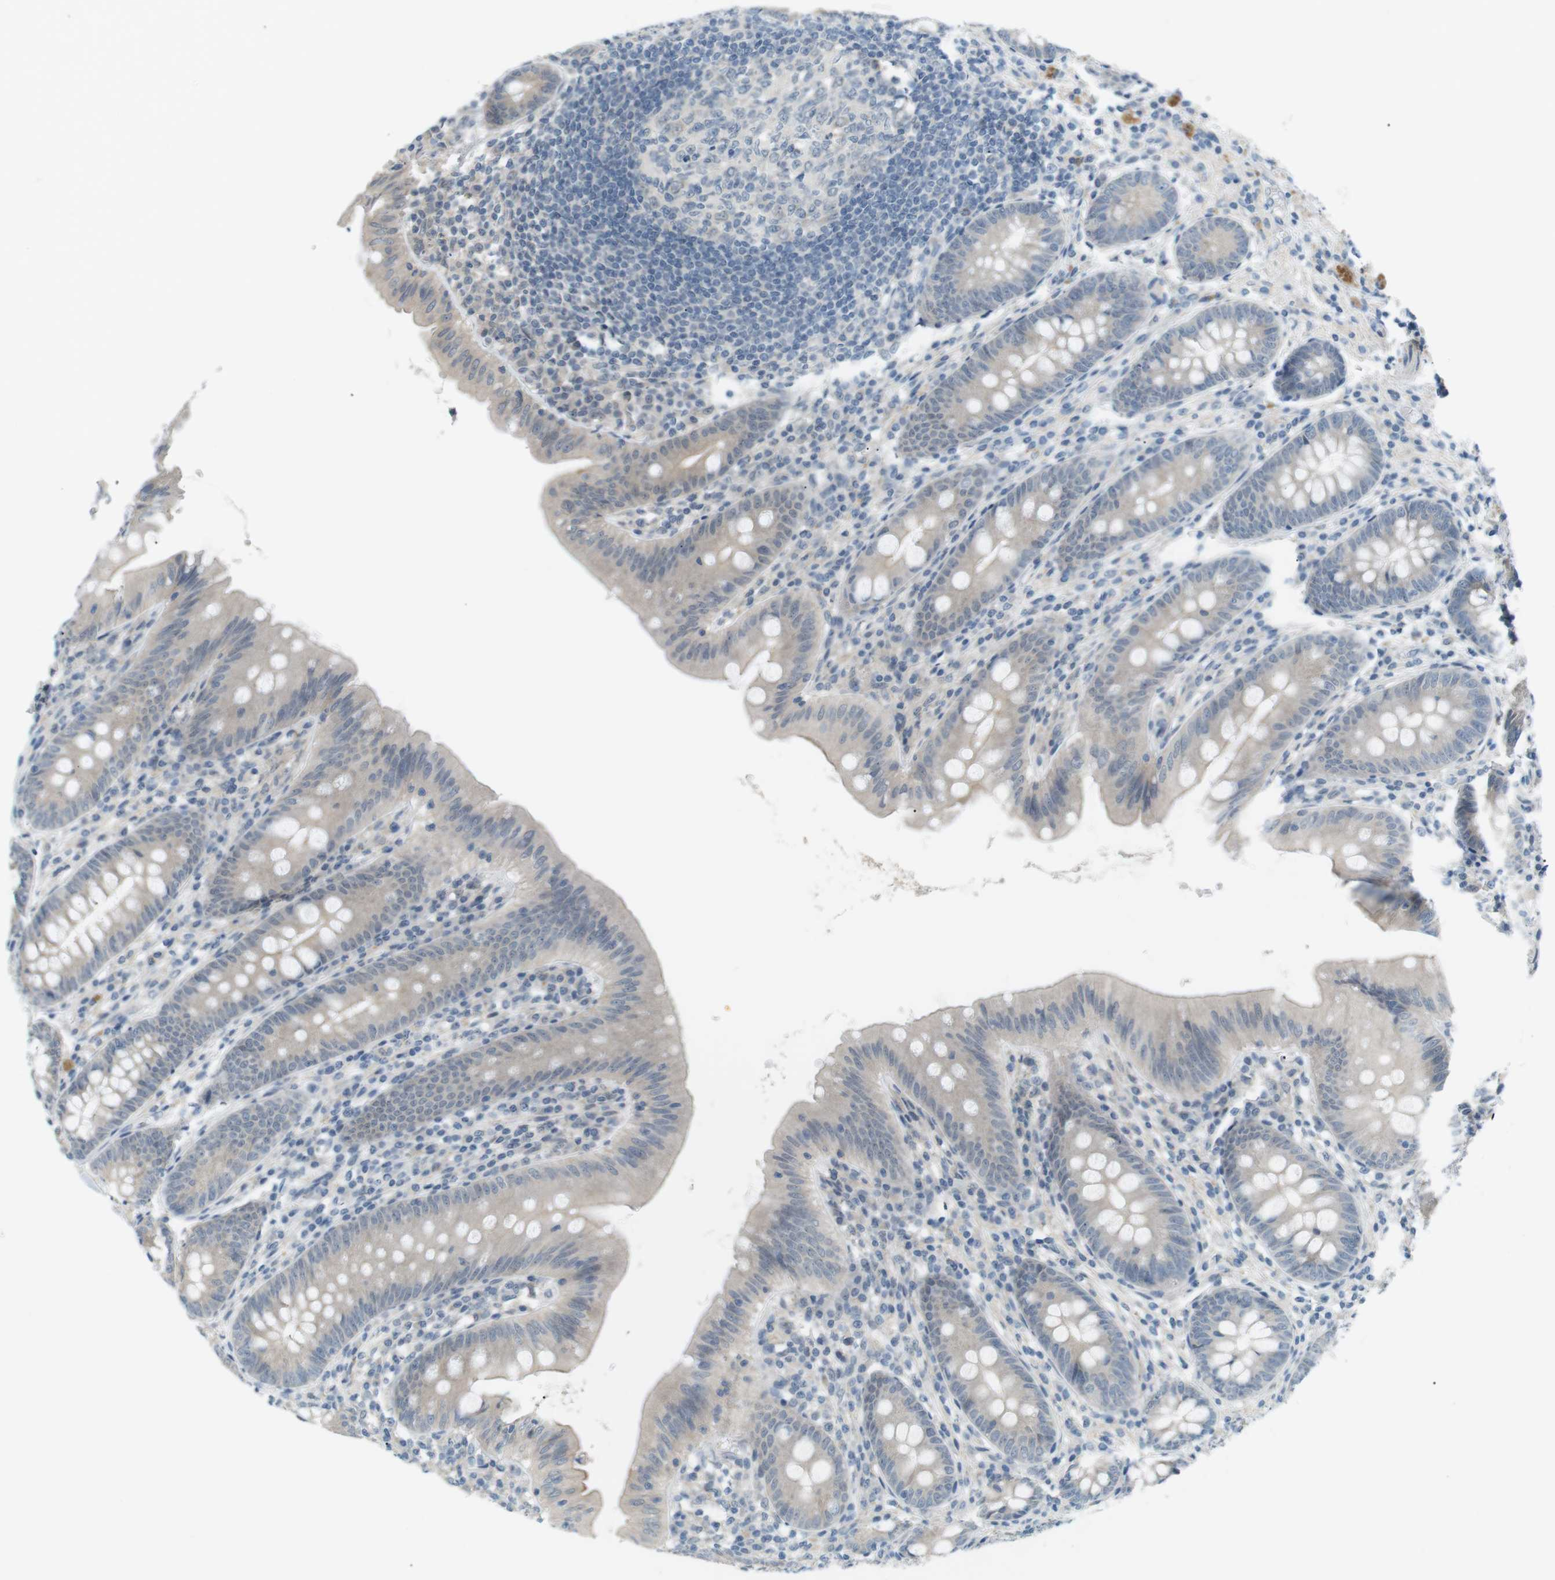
{"staining": {"intensity": "weak", "quantity": "<25%", "location": "cytoplasmic/membranous"}, "tissue": "appendix", "cell_type": "Glandular cells", "image_type": "normal", "snomed": [{"axis": "morphology", "description": "Normal tissue, NOS"}, {"axis": "topography", "description": "Appendix"}], "caption": "Immunohistochemistry (IHC) image of unremarkable human appendix stained for a protein (brown), which reveals no staining in glandular cells. (DAB immunohistochemistry visualized using brightfield microscopy, high magnification).", "gene": "RTN3", "patient": {"sex": "male", "age": 56}}